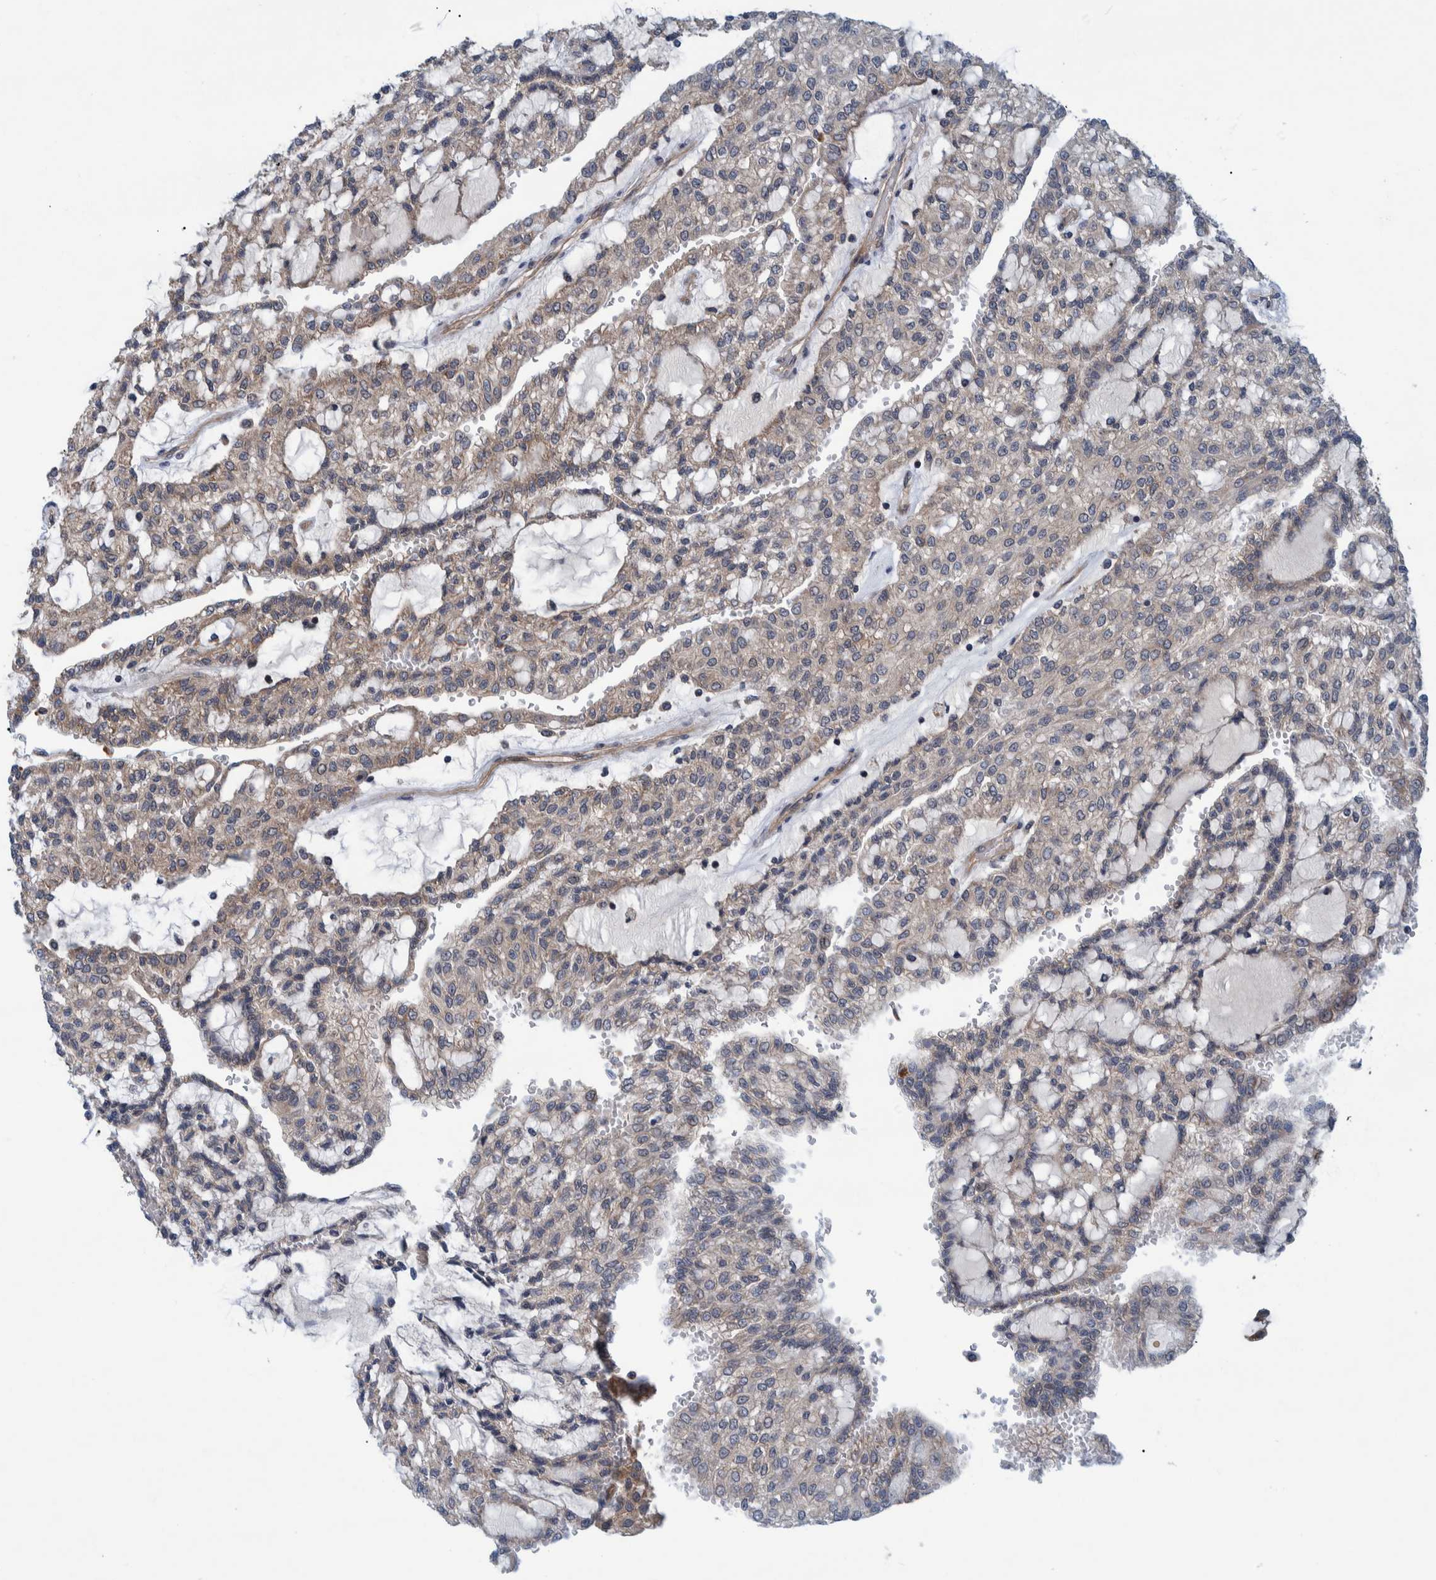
{"staining": {"intensity": "weak", "quantity": "<25%", "location": "cytoplasmic/membranous"}, "tissue": "renal cancer", "cell_type": "Tumor cells", "image_type": "cancer", "snomed": [{"axis": "morphology", "description": "Adenocarcinoma, NOS"}, {"axis": "topography", "description": "Kidney"}], "caption": "The immunohistochemistry histopathology image has no significant positivity in tumor cells of adenocarcinoma (renal) tissue.", "gene": "MRPS7", "patient": {"sex": "male", "age": 63}}